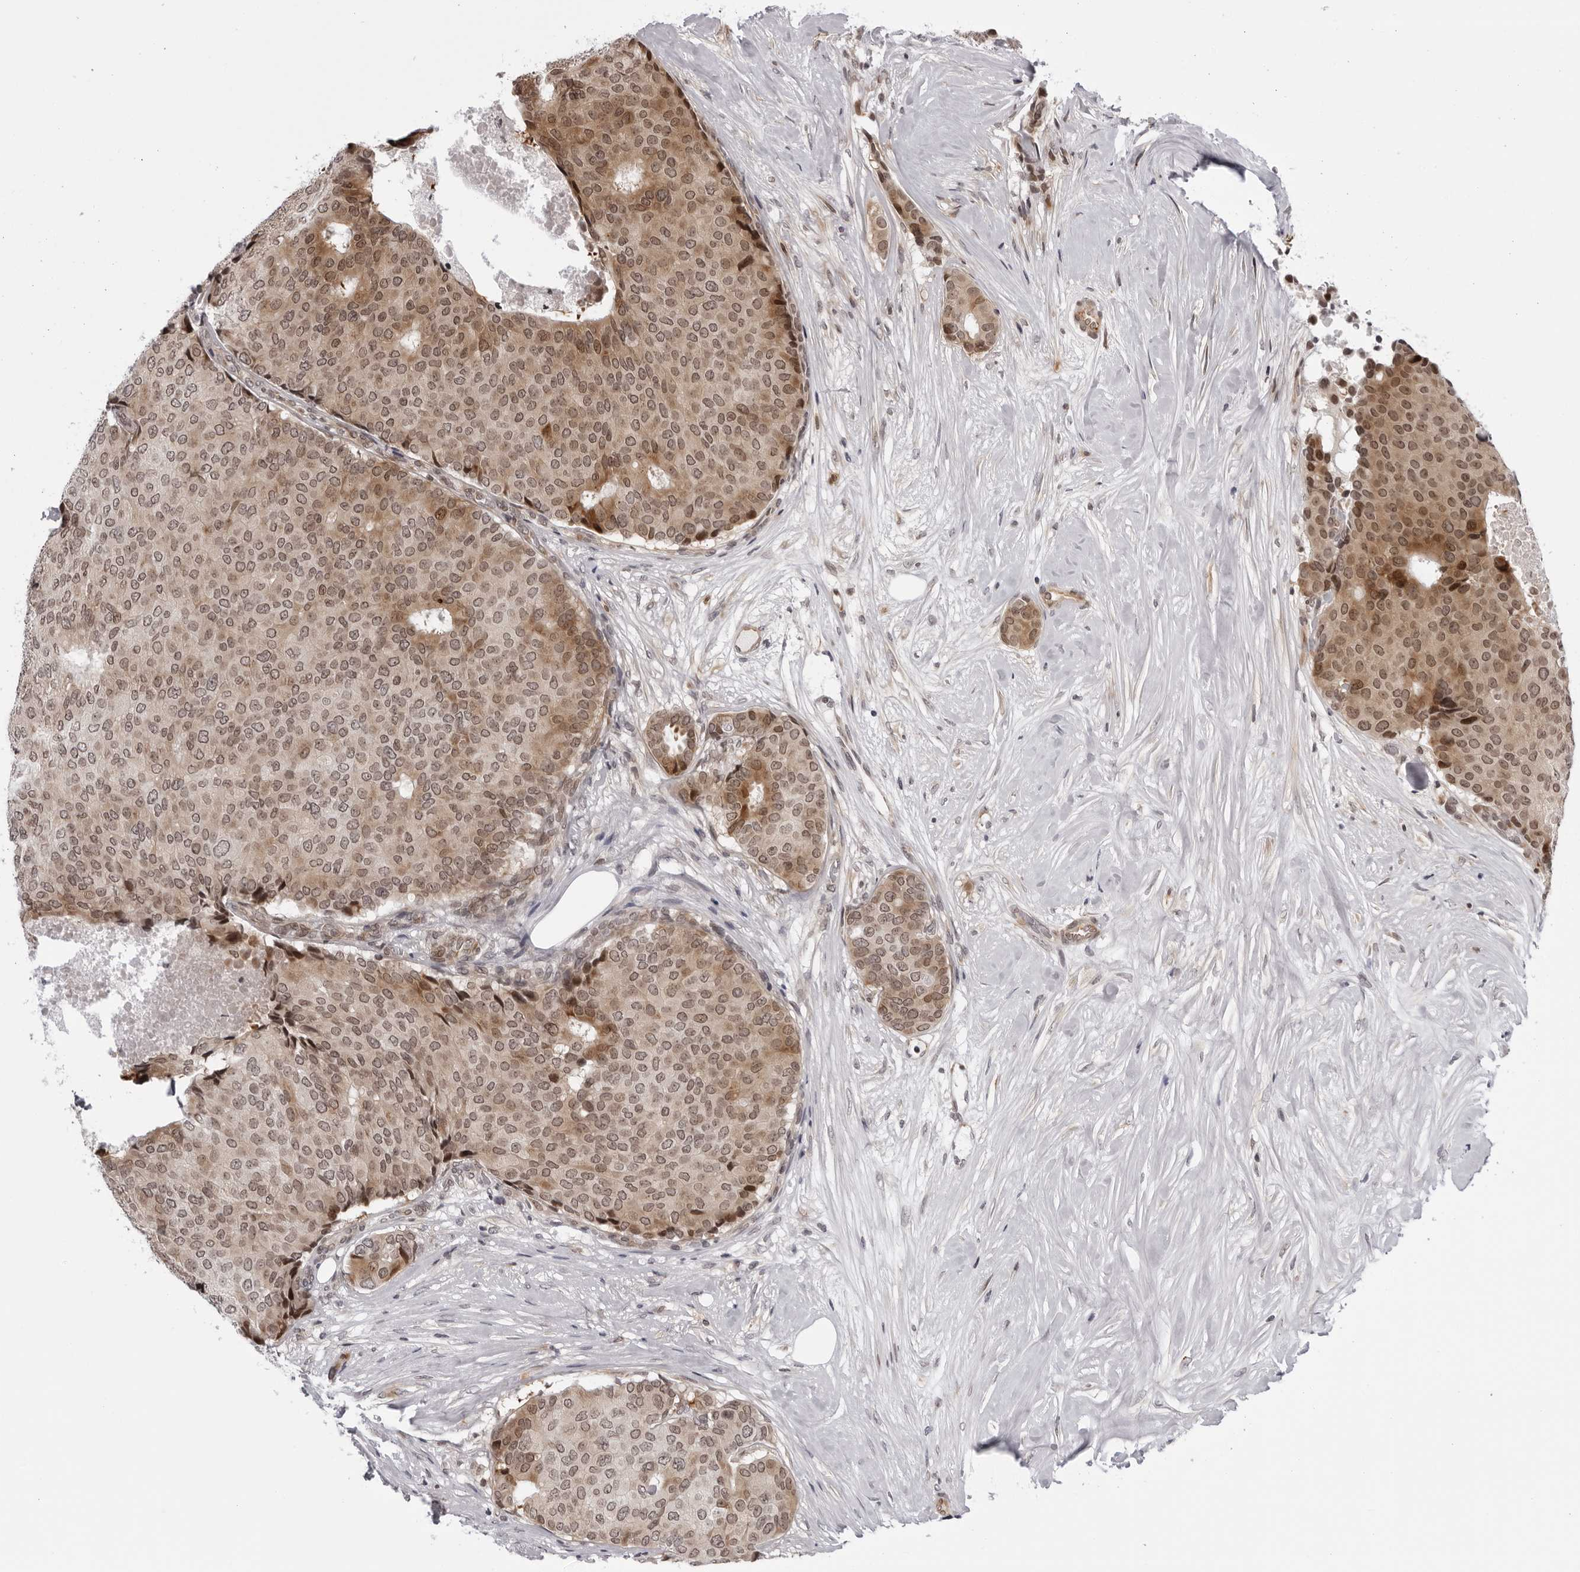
{"staining": {"intensity": "moderate", "quantity": ">75%", "location": "cytoplasmic/membranous,nuclear"}, "tissue": "breast cancer", "cell_type": "Tumor cells", "image_type": "cancer", "snomed": [{"axis": "morphology", "description": "Duct carcinoma"}, {"axis": "topography", "description": "Breast"}], "caption": "Breast cancer was stained to show a protein in brown. There is medium levels of moderate cytoplasmic/membranous and nuclear staining in approximately >75% of tumor cells. (DAB = brown stain, brightfield microscopy at high magnification).", "gene": "GCSAML", "patient": {"sex": "female", "age": 75}}